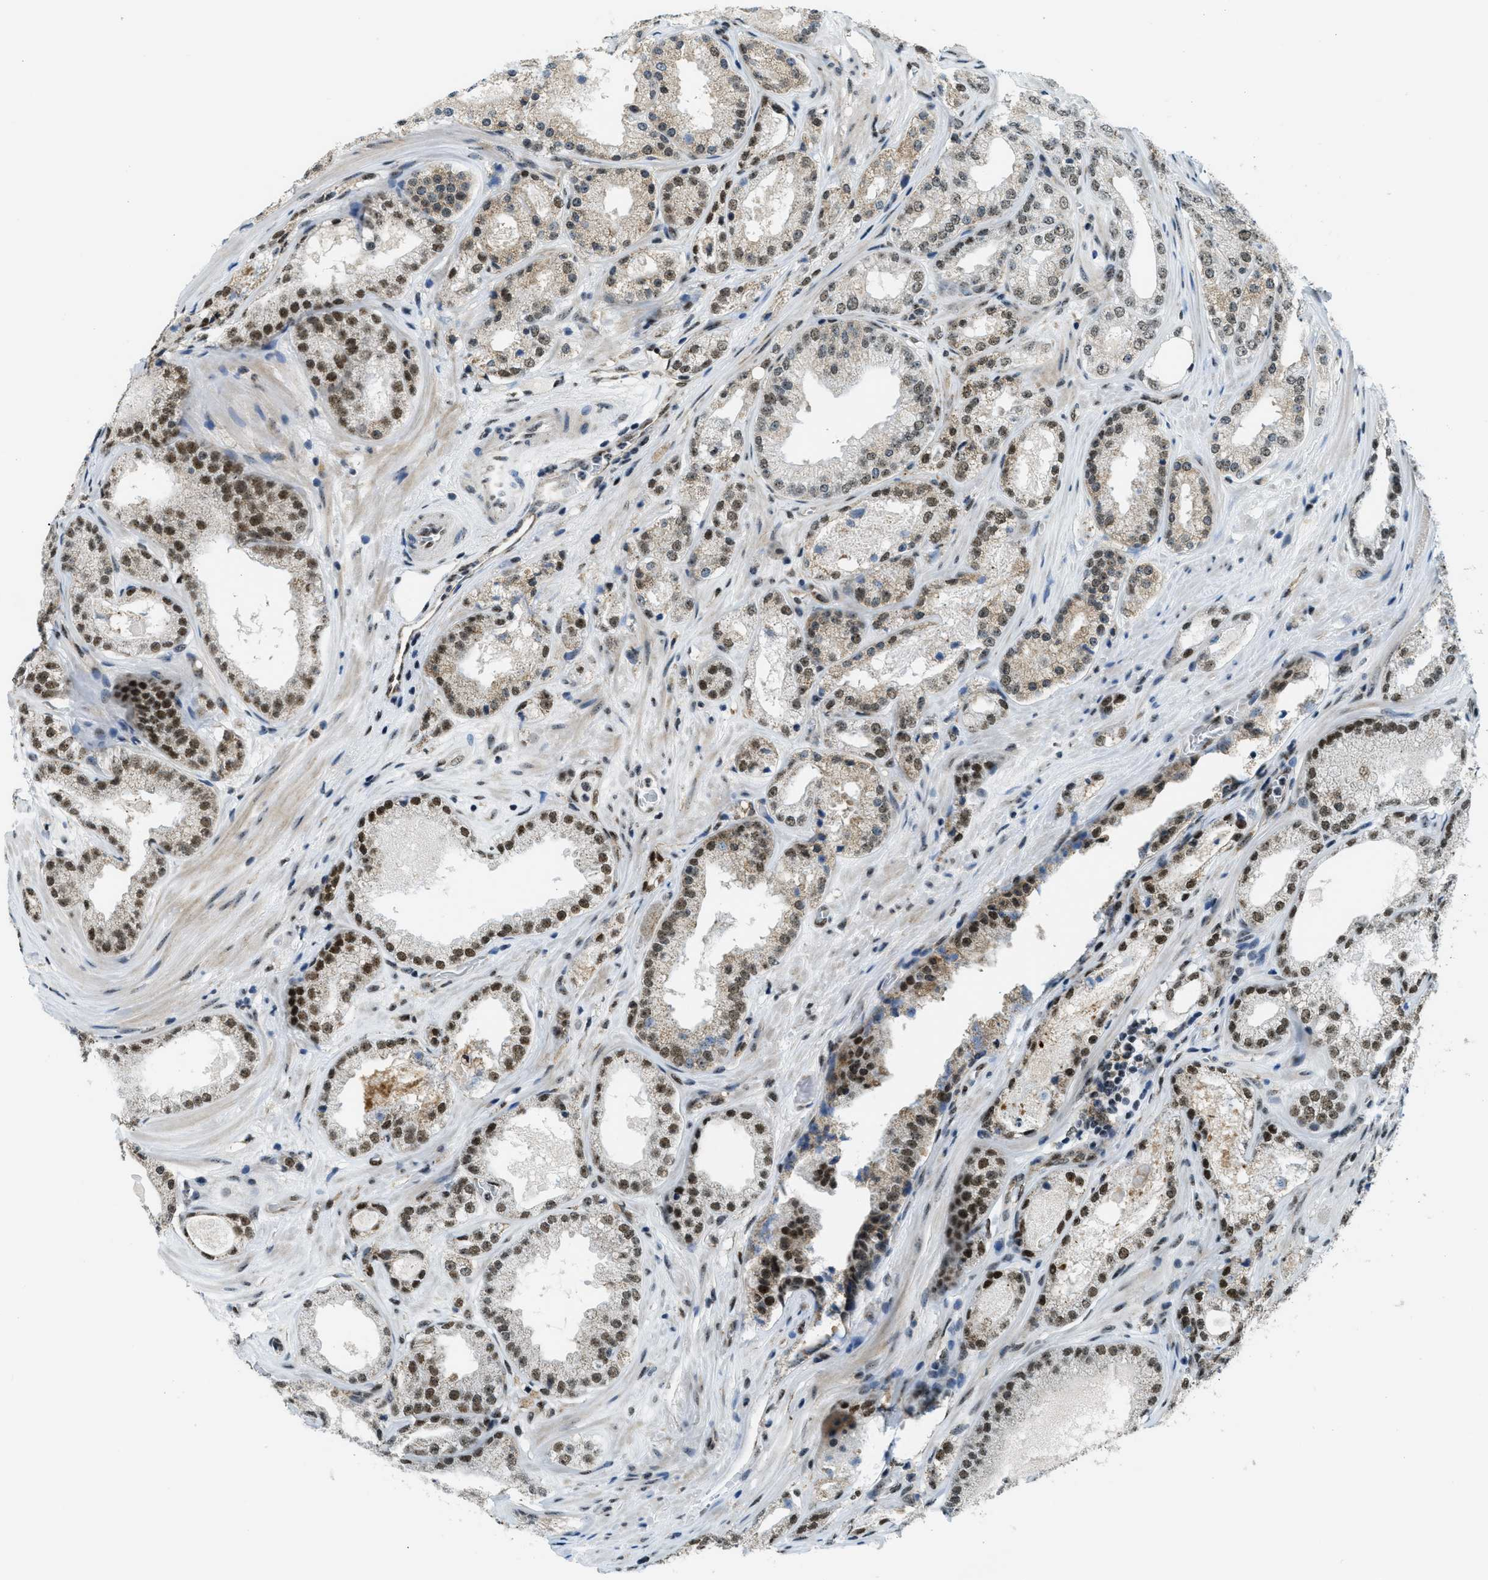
{"staining": {"intensity": "strong", "quantity": ">75%", "location": "cytoplasmic/membranous,nuclear"}, "tissue": "prostate cancer", "cell_type": "Tumor cells", "image_type": "cancer", "snomed": [{"axis": "morphology", "description": "Adenocarcinoma, High grade"}, {"axis": "topography", "description": "Prostate"}], "caption": "DAB (3,3'-diaminobenzidine) immunohistochemical staining of human adenocarcinoma (high-grade) (prostate) displays strong cytoplasmic/membranous and nuclear protein expression in about >75% of tumor cells.", "gene": "SP100", "patient": {"sex": "male", "age": 65}}